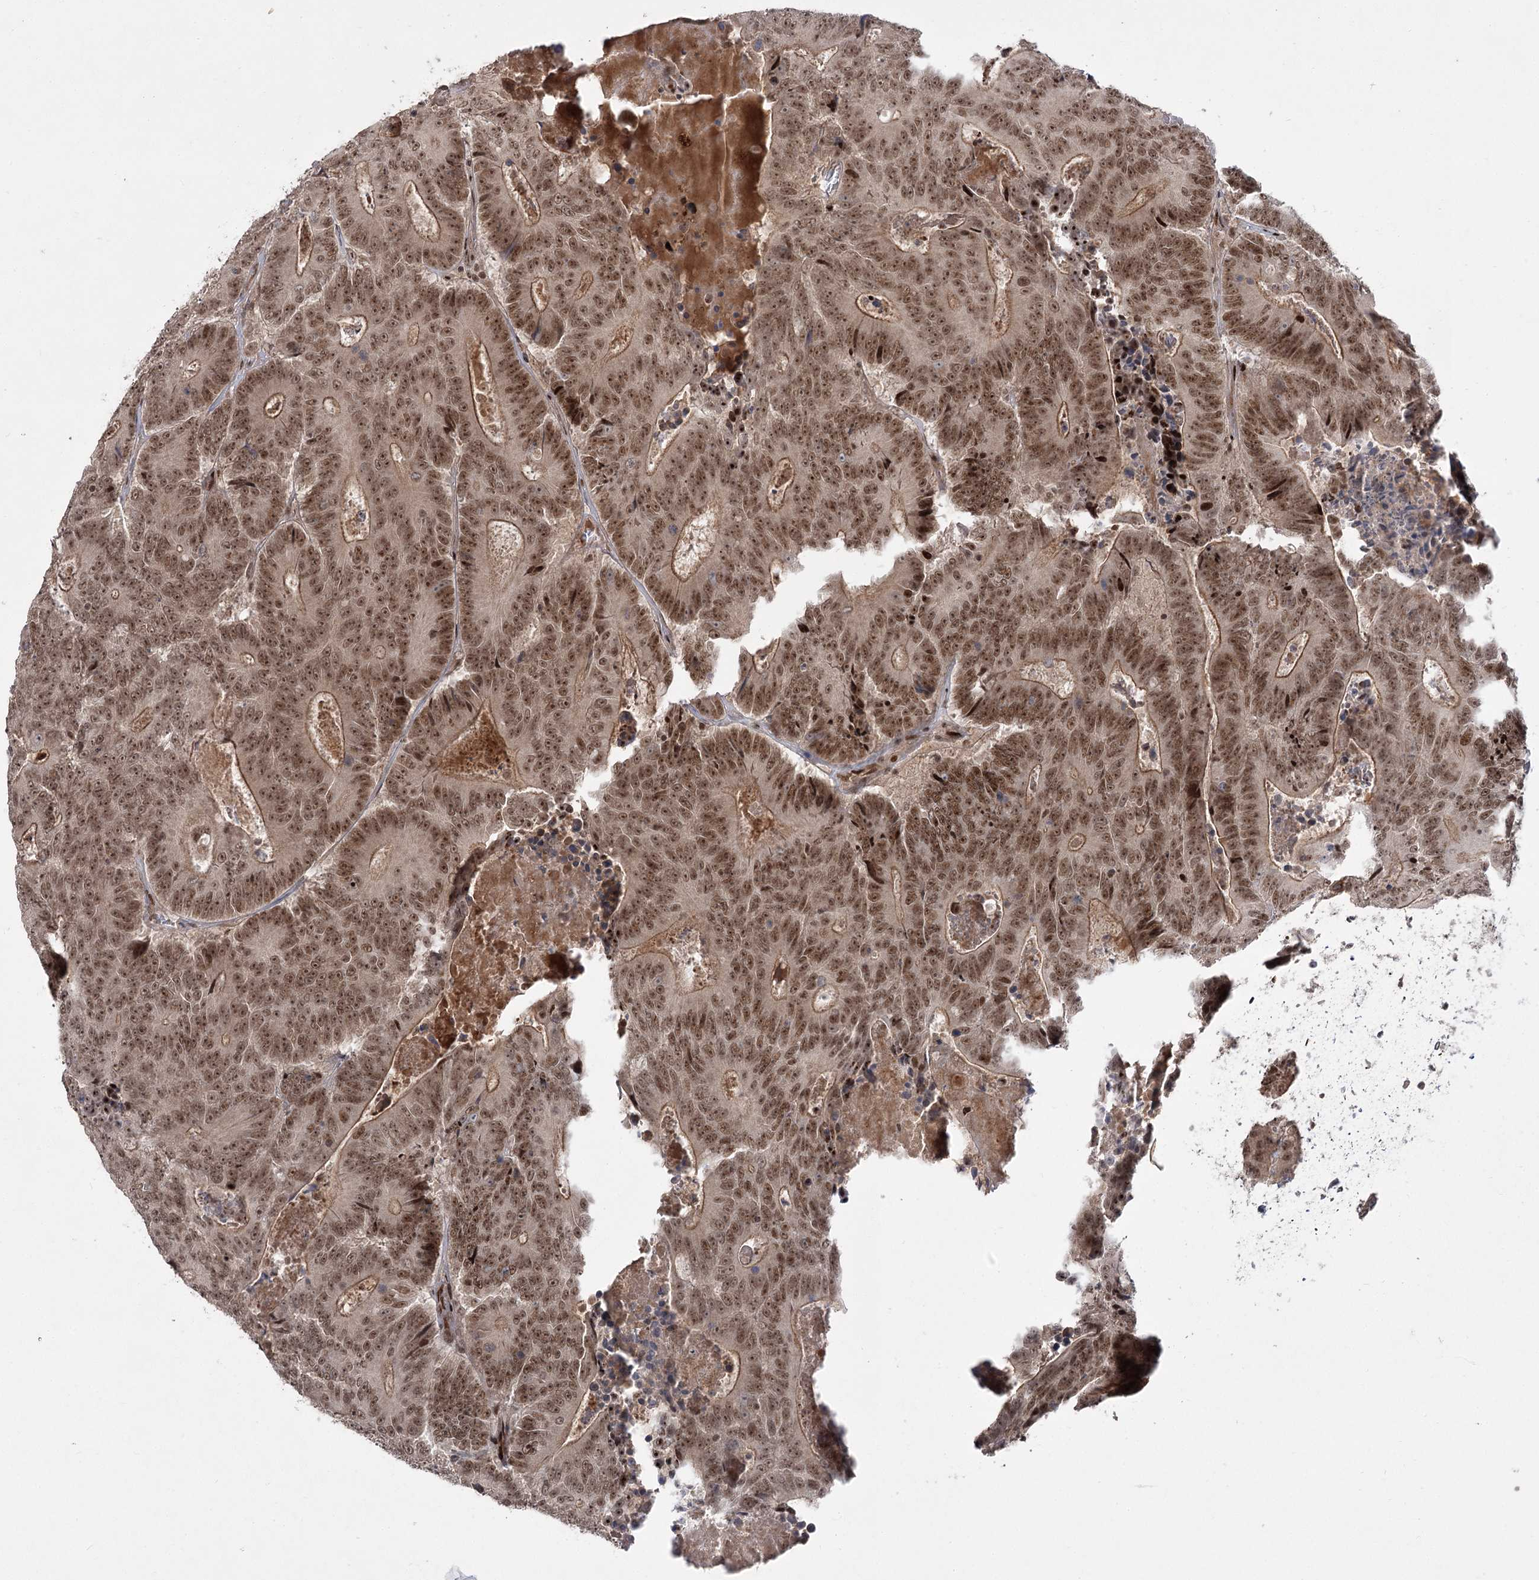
{"staining": {"intensity": "moderate", "quantity": ">75%", "location": "cytoplasmic/membranous,nuclear"}, "tissue": "colorectal cancer", "cell_type": "Tumor cells", "image_type": "cancer", "snomed": [{"axis": "morphology", "description": "Adenocarcinoma, NOS"}, {"axis": "topography", "description": "Colon"}], "caption": "A micrograph showing moderate cytoplasmic/membranous and nuclear positivity in about >75% of tumor cells in colorectal adenocarcinoma, as visualized by brown immunohistochemical staining.", "gene": "HELQ", "patient": {"sex": "male", "age": 83}}